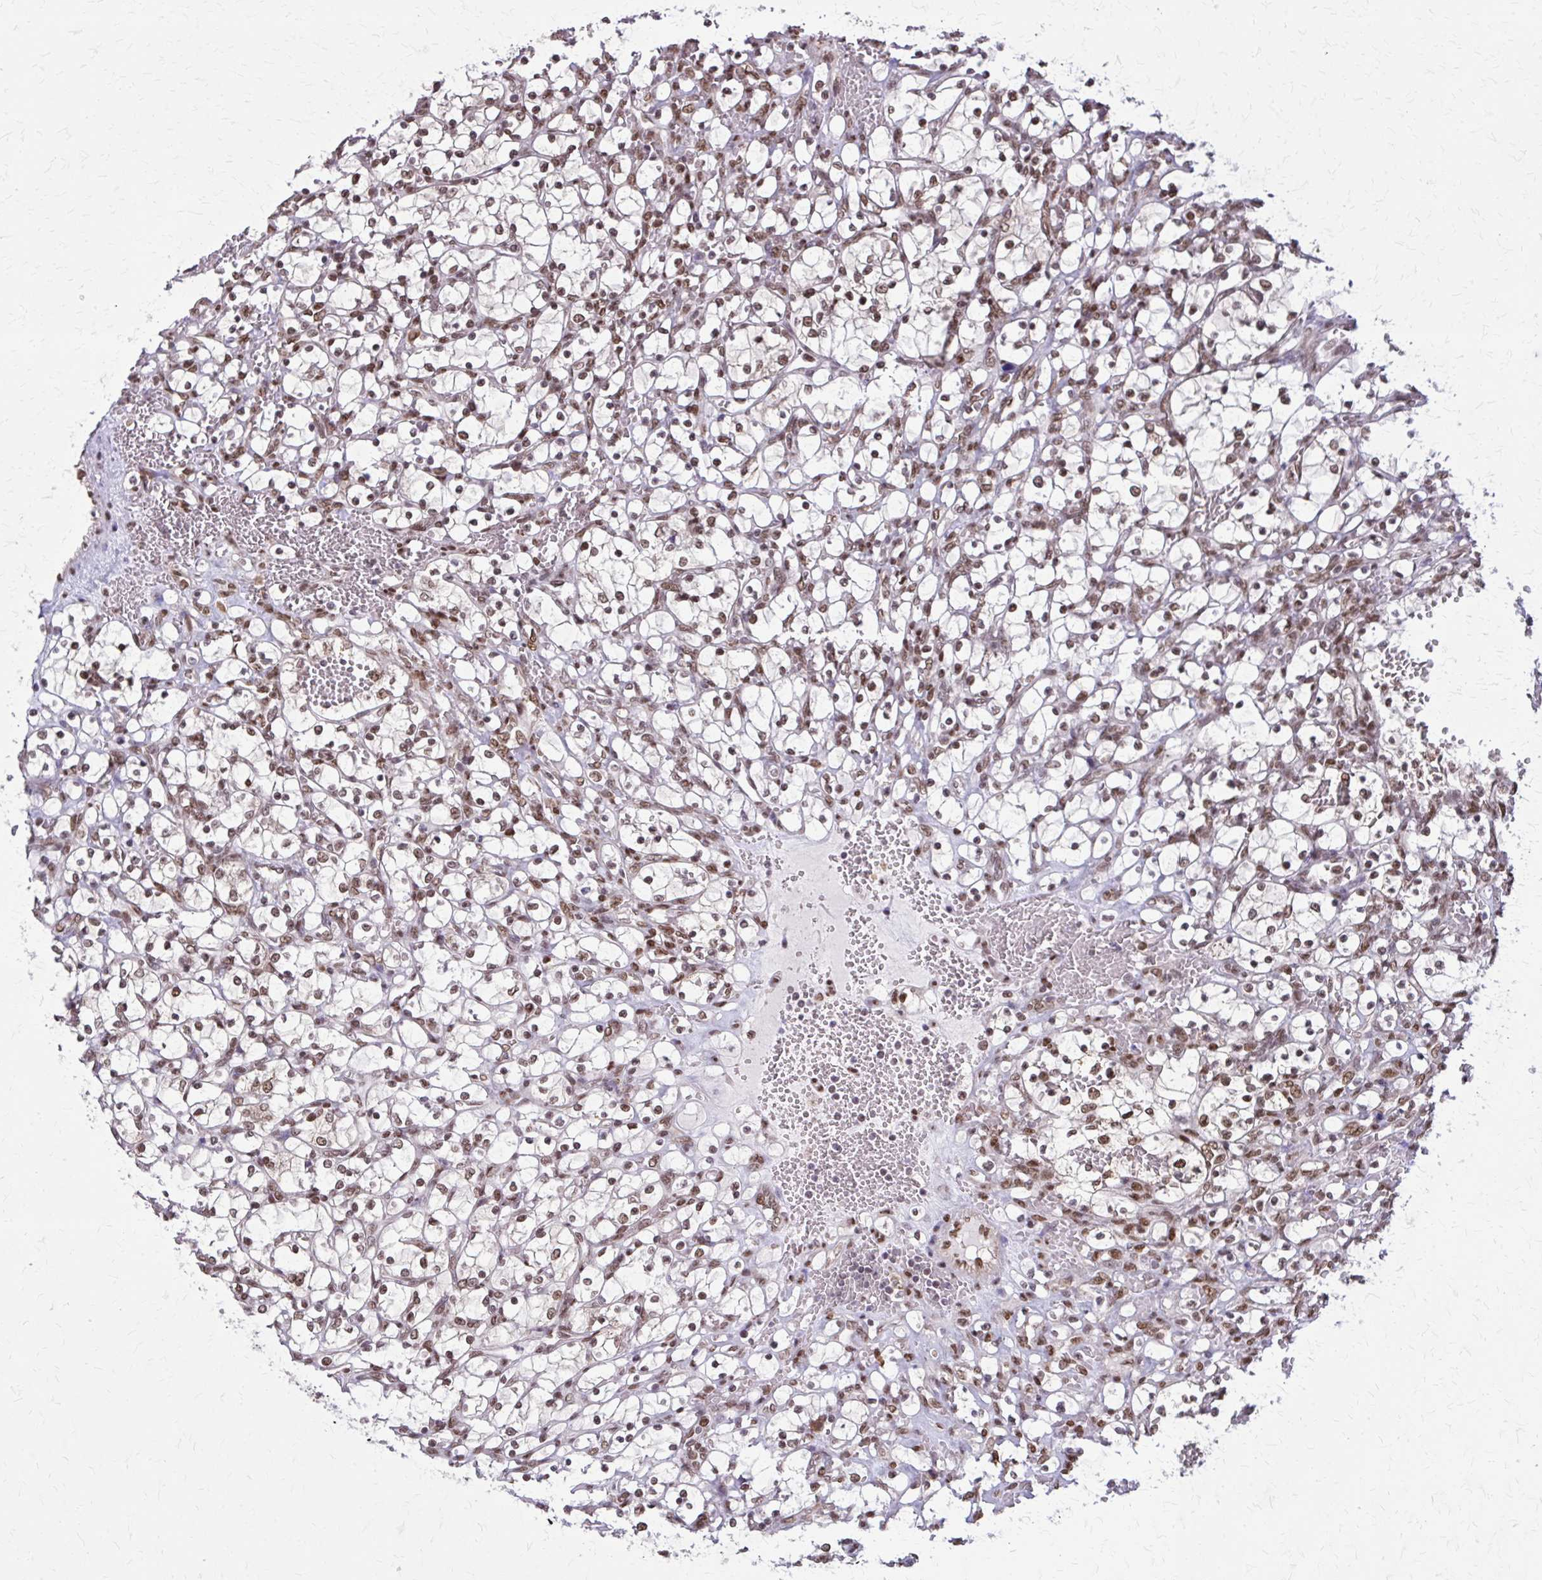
{"staining": {"intensity": "moderate", "quantity": ">75%", "location": "nuclear"}, "tissue": "renal cancer", "cell_type": "Tumor cells", "image_type": "cancer", "snomed": [{"axis": "morphology", "description": "Adenocarcinoma, NOS"}, {"axis": "topography", "description": "Kidney"}], "caption": "A micrograph of renal adenocarcinoma stained for a protein reveals moderate nuclear brown staining in tumor cells.", "gene": "TTF1", "patient": {"sex": "female", "age": 69}}